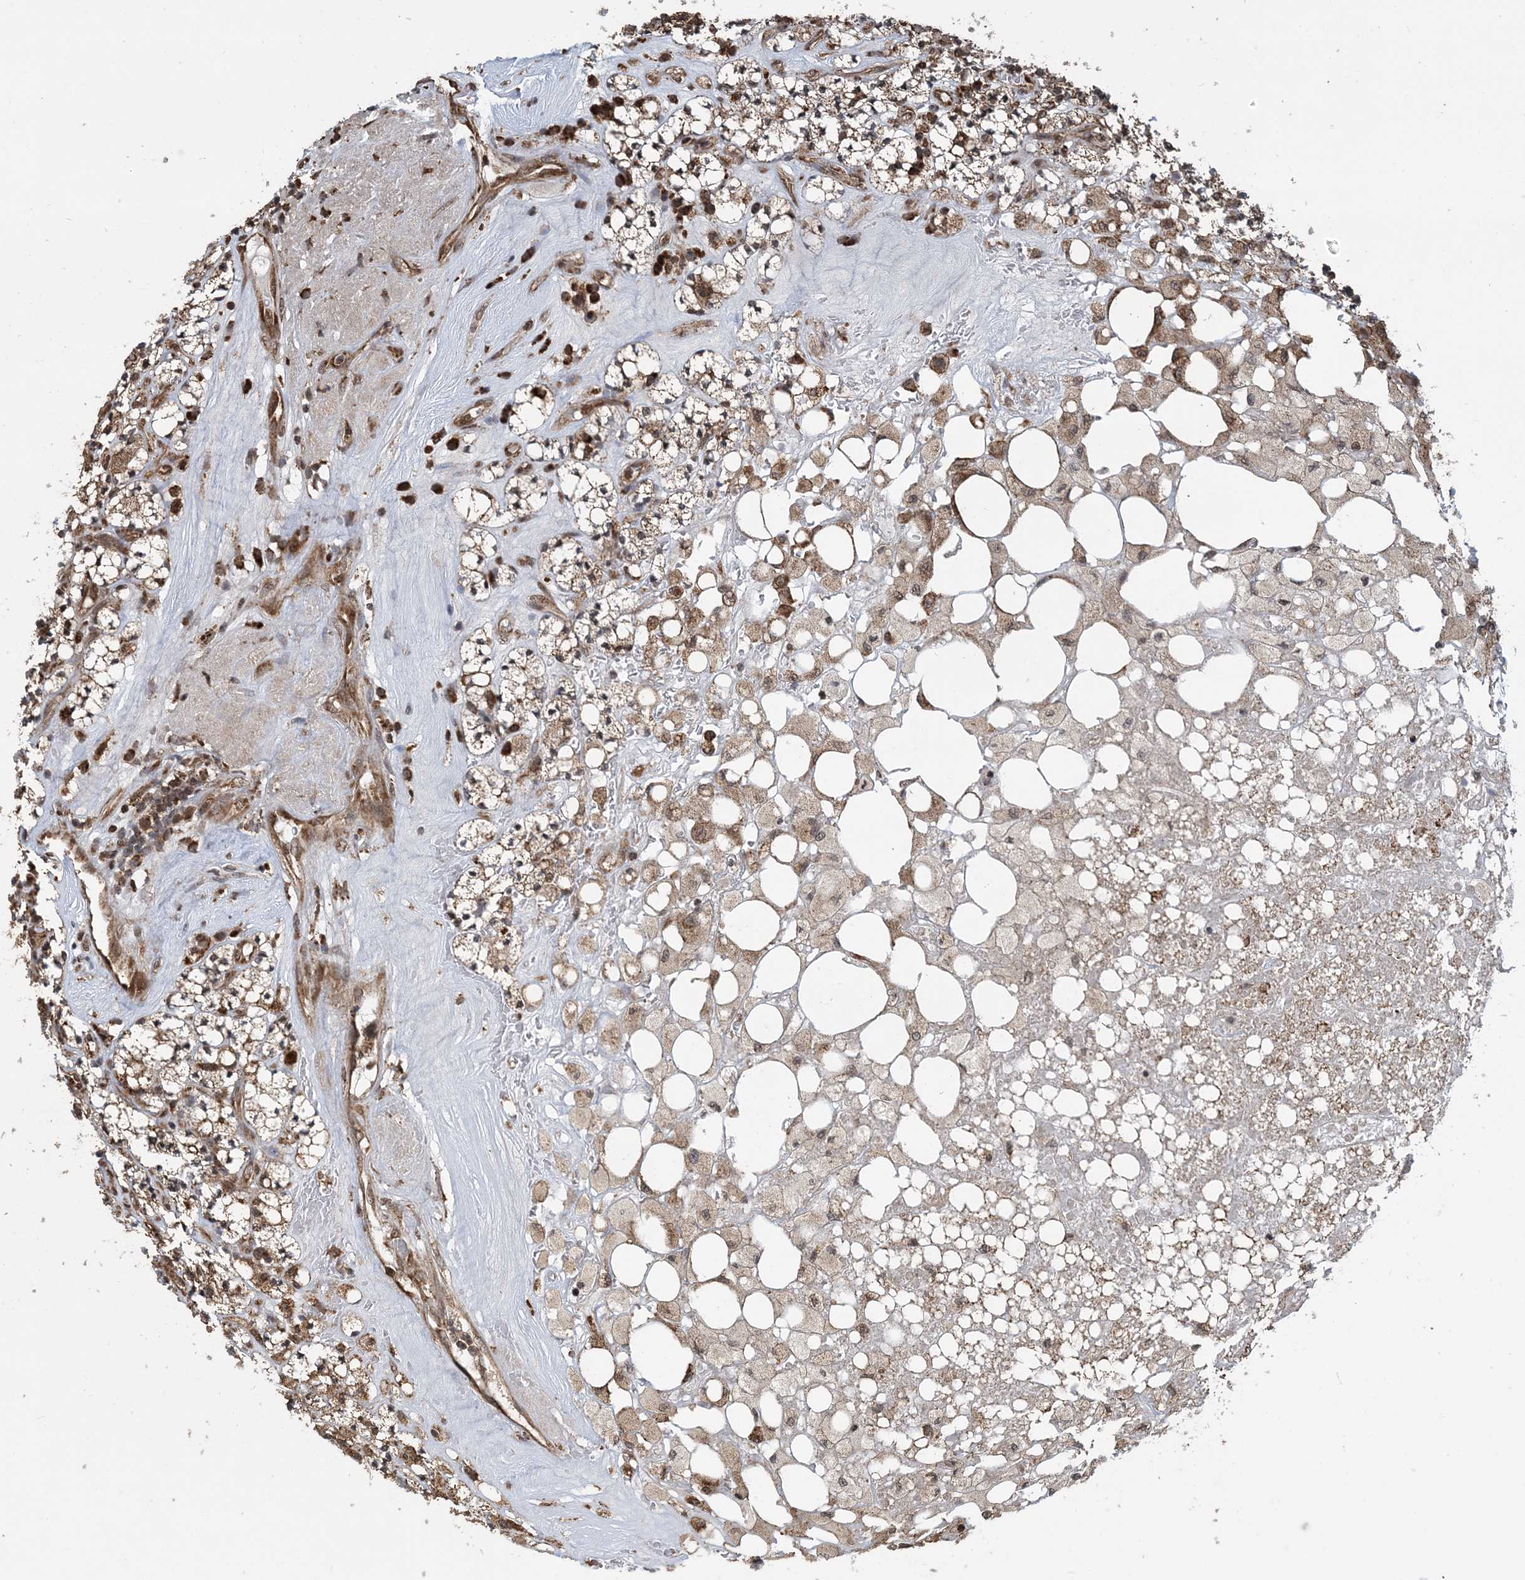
{"staining": {"intensity": "moderate", "quantity": ">75%", "location": "cytoplasmic/membranous"}, "tissue": "renal cancer", "cell_type": "Tumor cells", "image_type": "cancer", "snomed": [{"axis": "morphology", "description": "Adenocarcinoma, NOS"}, {"axis": "topography", "description": "Kidney"}], "caption": "A brown stain shows moderate cytoplasmic/membranous staining of a protein in human renal cancer tumor cells. (DAB IHC, brown staining for protein, blue staining for nuclei).", "gene": "PCBP1", "patient": {"sex": "male", "age": 77}}